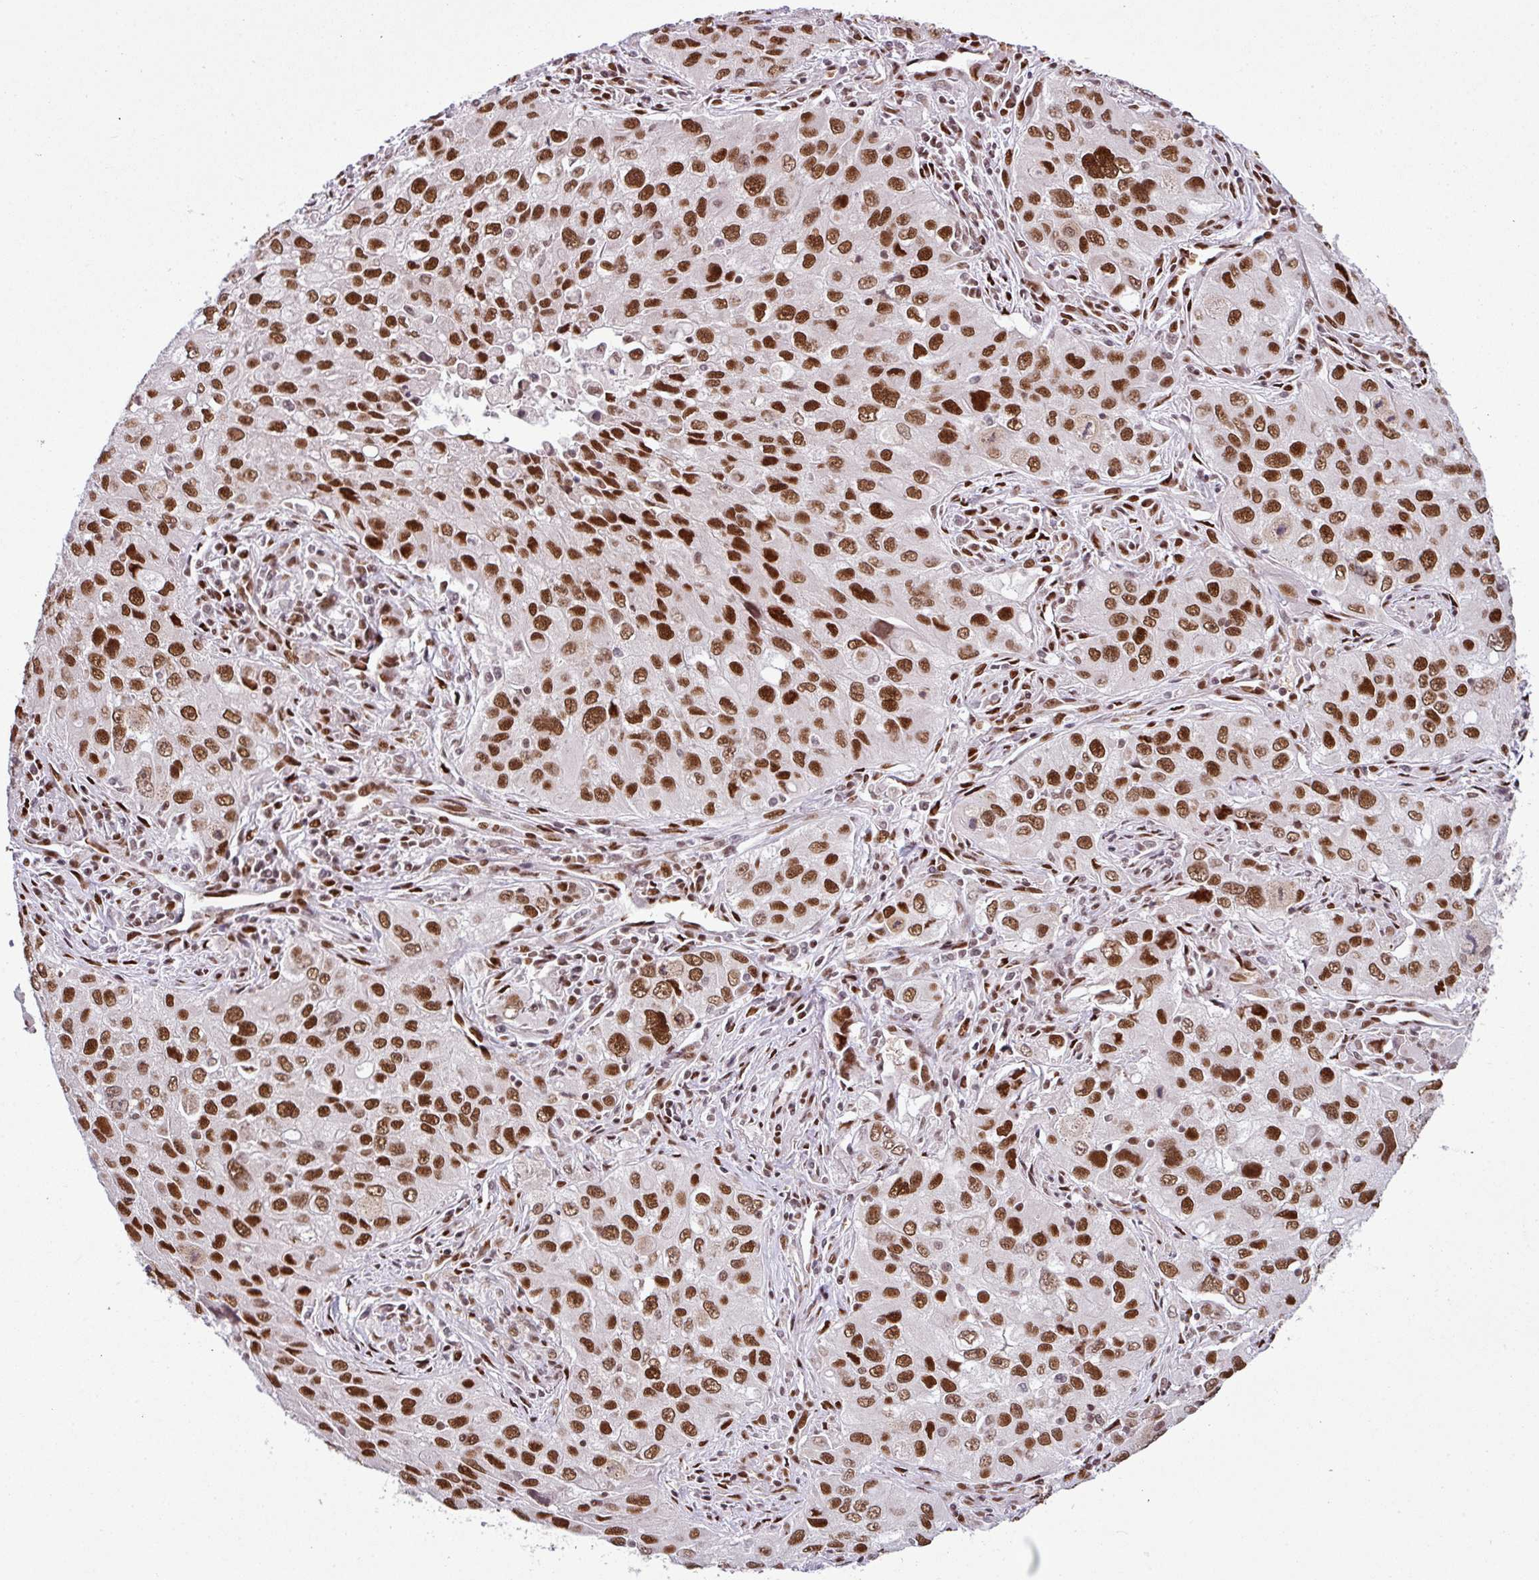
{"staining": {"intensity": "strong", "quantity": ">75%", "location": "nuclear"}, "tissue": "lung cancer", "cell_type": "Tumor cells", "image_type": "cancer", "snomed": [{"axis": "morphology", "description": "Adenocarcinoma, NOS"}, {"axis": "morphology", "description": "Adenocarcinoma, metastatic, NOS"}, {"axis": "topography", "description": "Lymph node"}, {"axis": "topography", "description": "Lung"}], "caption": "Strong nuclear staining for a protein is appreciated in approximately >75% of tumor cells of metastatic adenocarcinoma (lung) using IHC.", "gene": "PRDM5", "patient": {"sex": "female", "age": 42}}